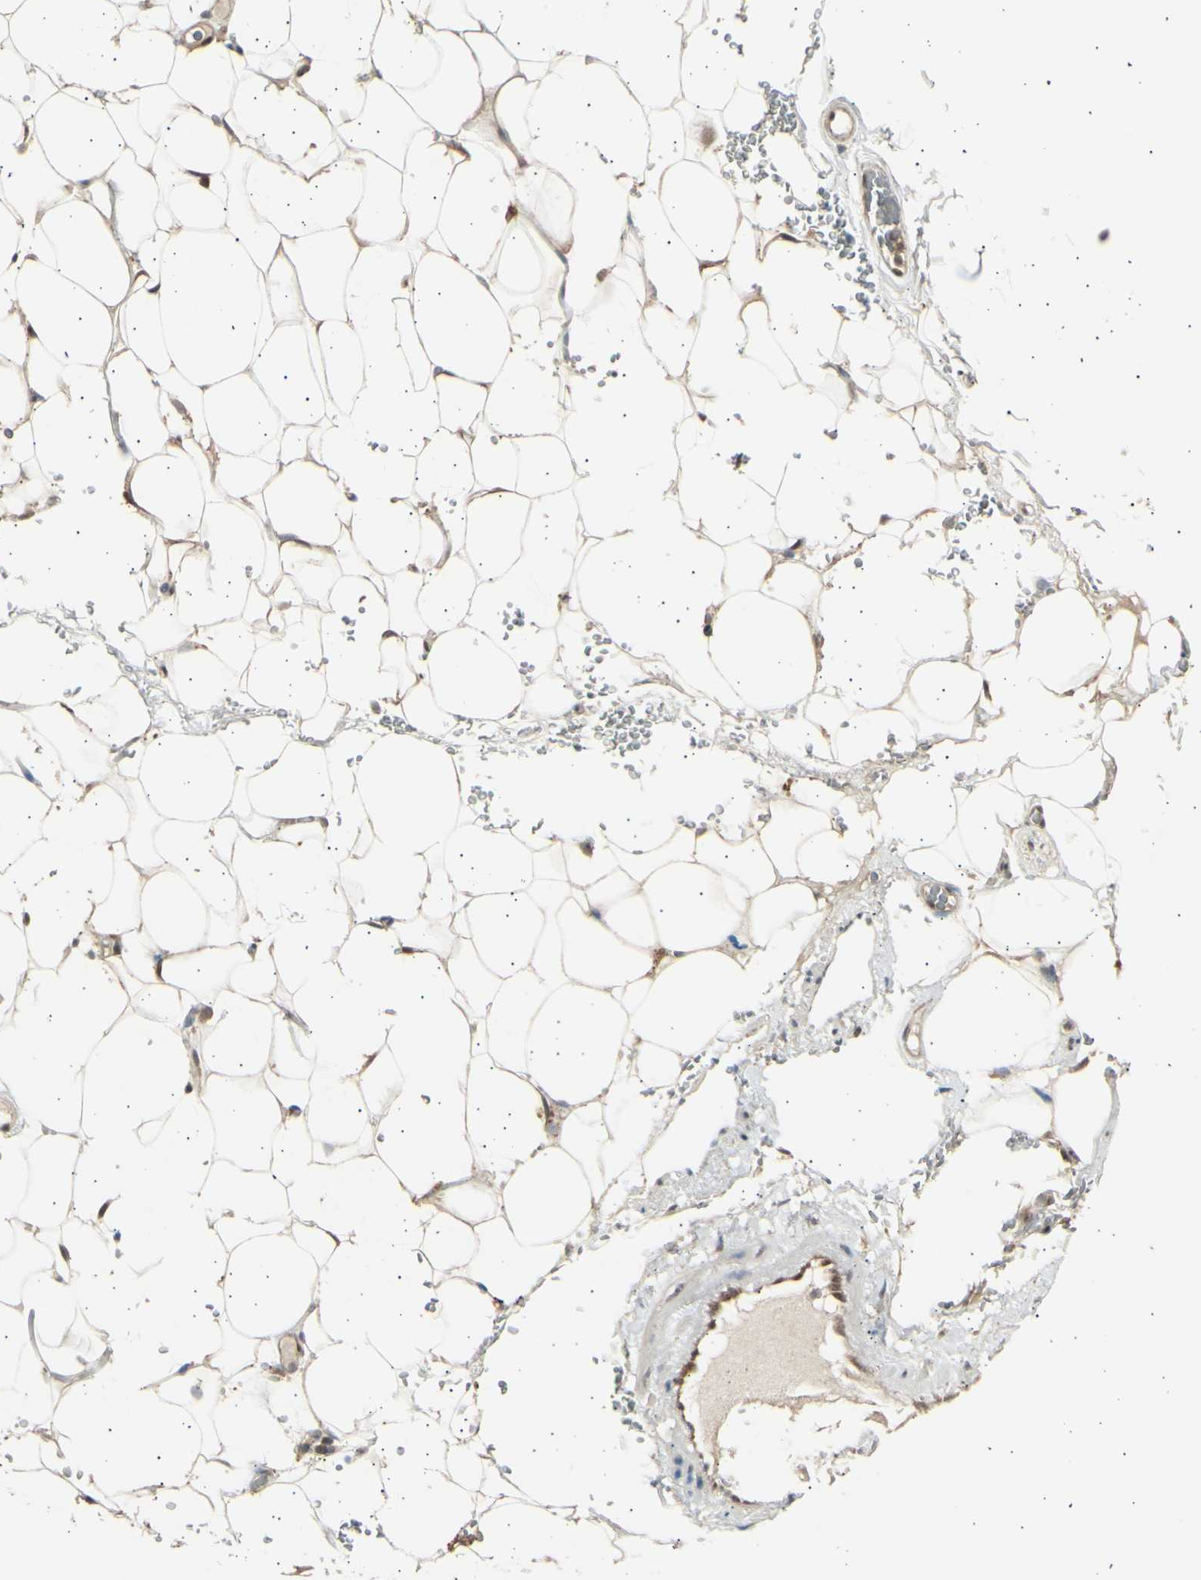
{"staining": {"intensity": "weak", "quantity": ">75%", "location": "cytoplasmic/membranous,nuclear"}, "tissue": "adipose tissue", "cell_type": "Adipocytes", "image_type": "normal", "snomed": [{"axis": "morphology", "description": "Normal tissue, NOS"}, {"axis": "topography", "description": "Peripheral nerve tissue"}], "caption": "A histopathology image of human adipose tissue stained for a protein exhibits weak cytoplasmic/membranous,nuclear brown staining in adipocytes.", "gene": "PSMD5", "patient": {"sex": "male", "age": 70}}